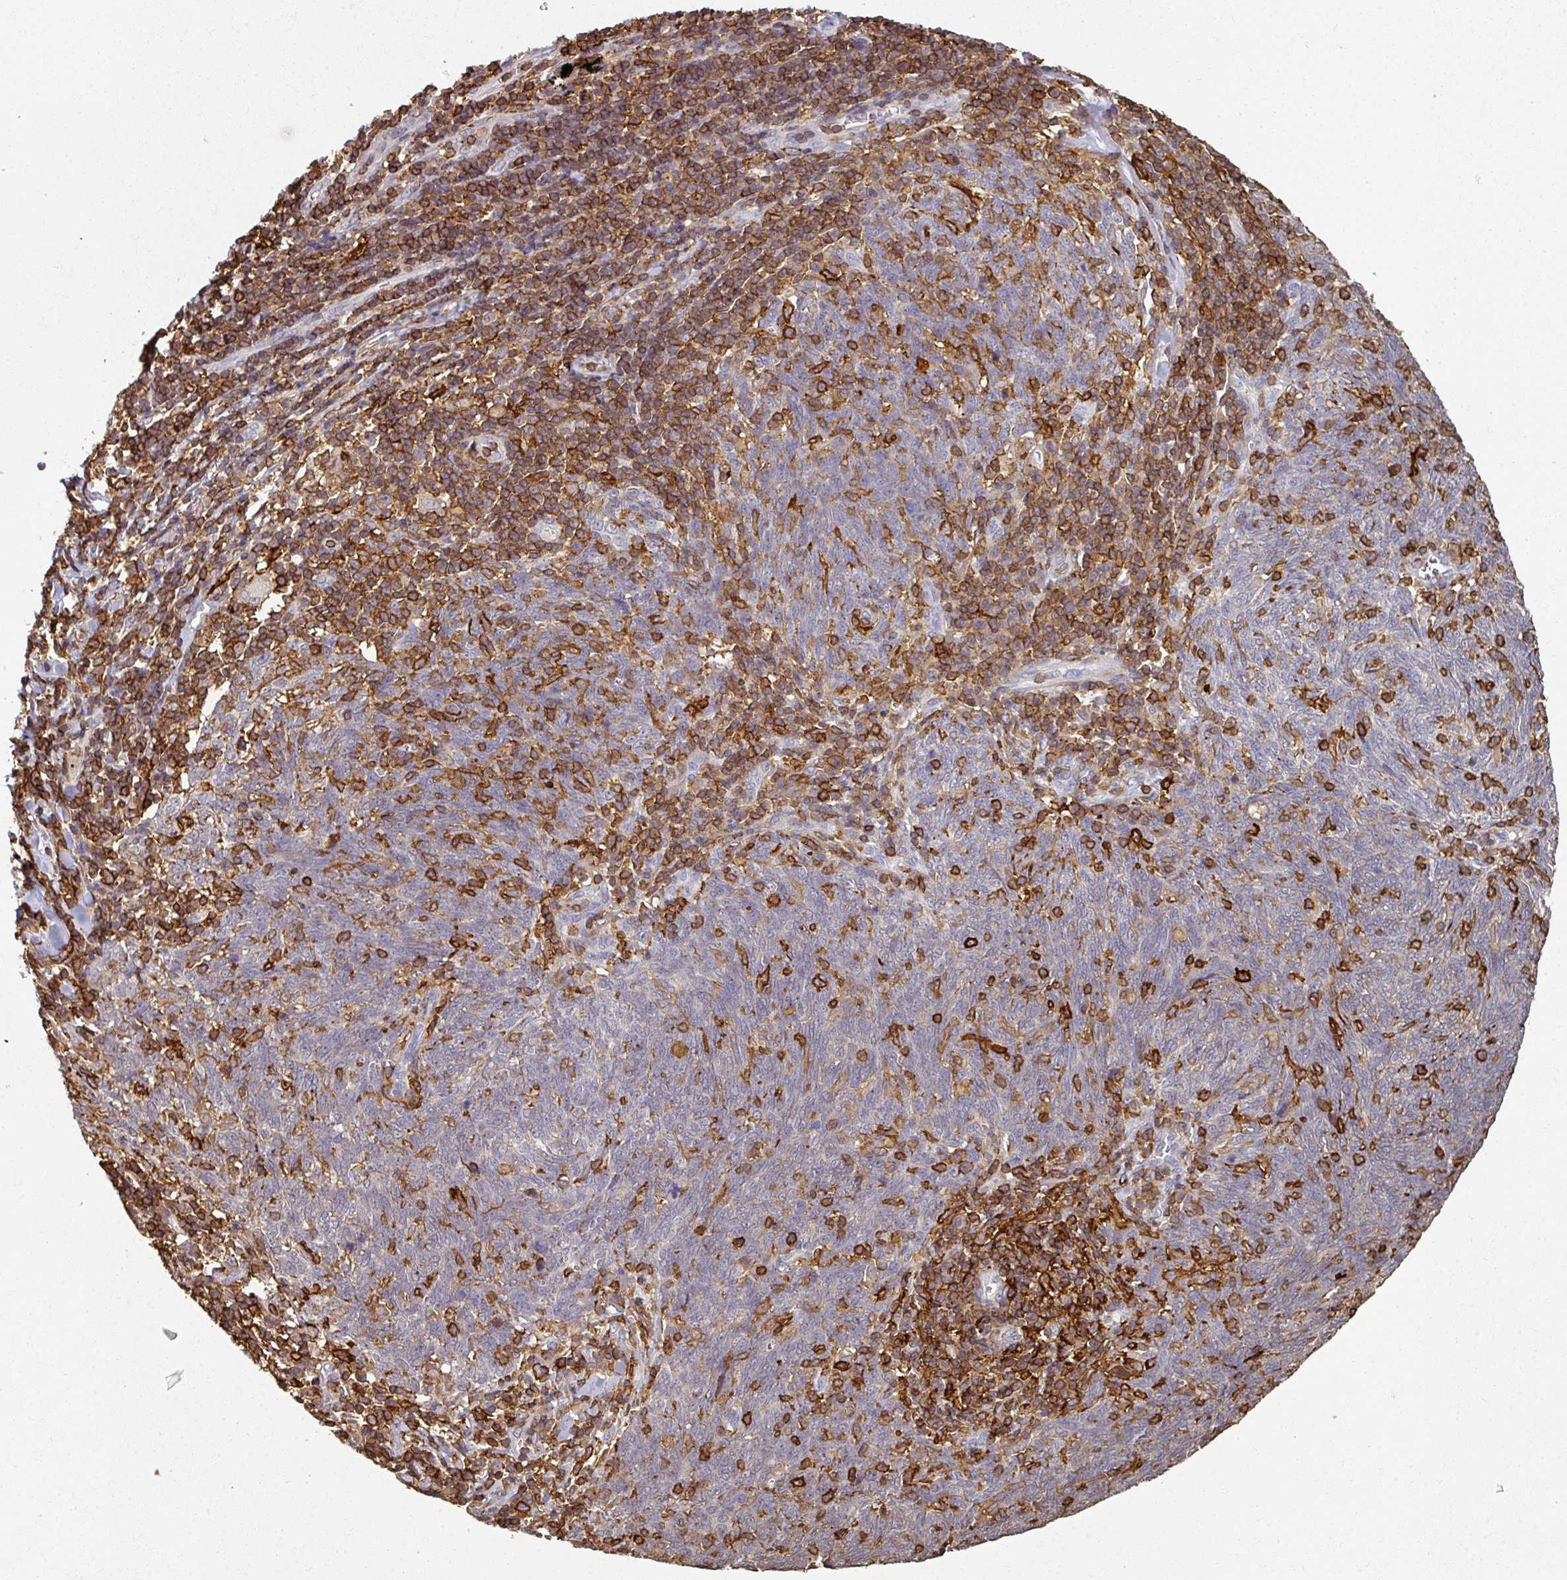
{"staining": {"intensity": "negative", "quantity": "none", "location": "none"}, "tissue": "lung cancer", "cell_type": "Tumor cells", "image_type": "cancer", "snomed": [{"axis": "morphology", "description": "Squamous cell carcinoma, NOS"}, {"axis": "topography", "description": "Lung"}], "caption": "There is no significant positivity in tumor cells of lung cancer (squamous cell carcinoma).", "gene": "OLFML2B", "patient": {"sex": "female", "age": 72}}